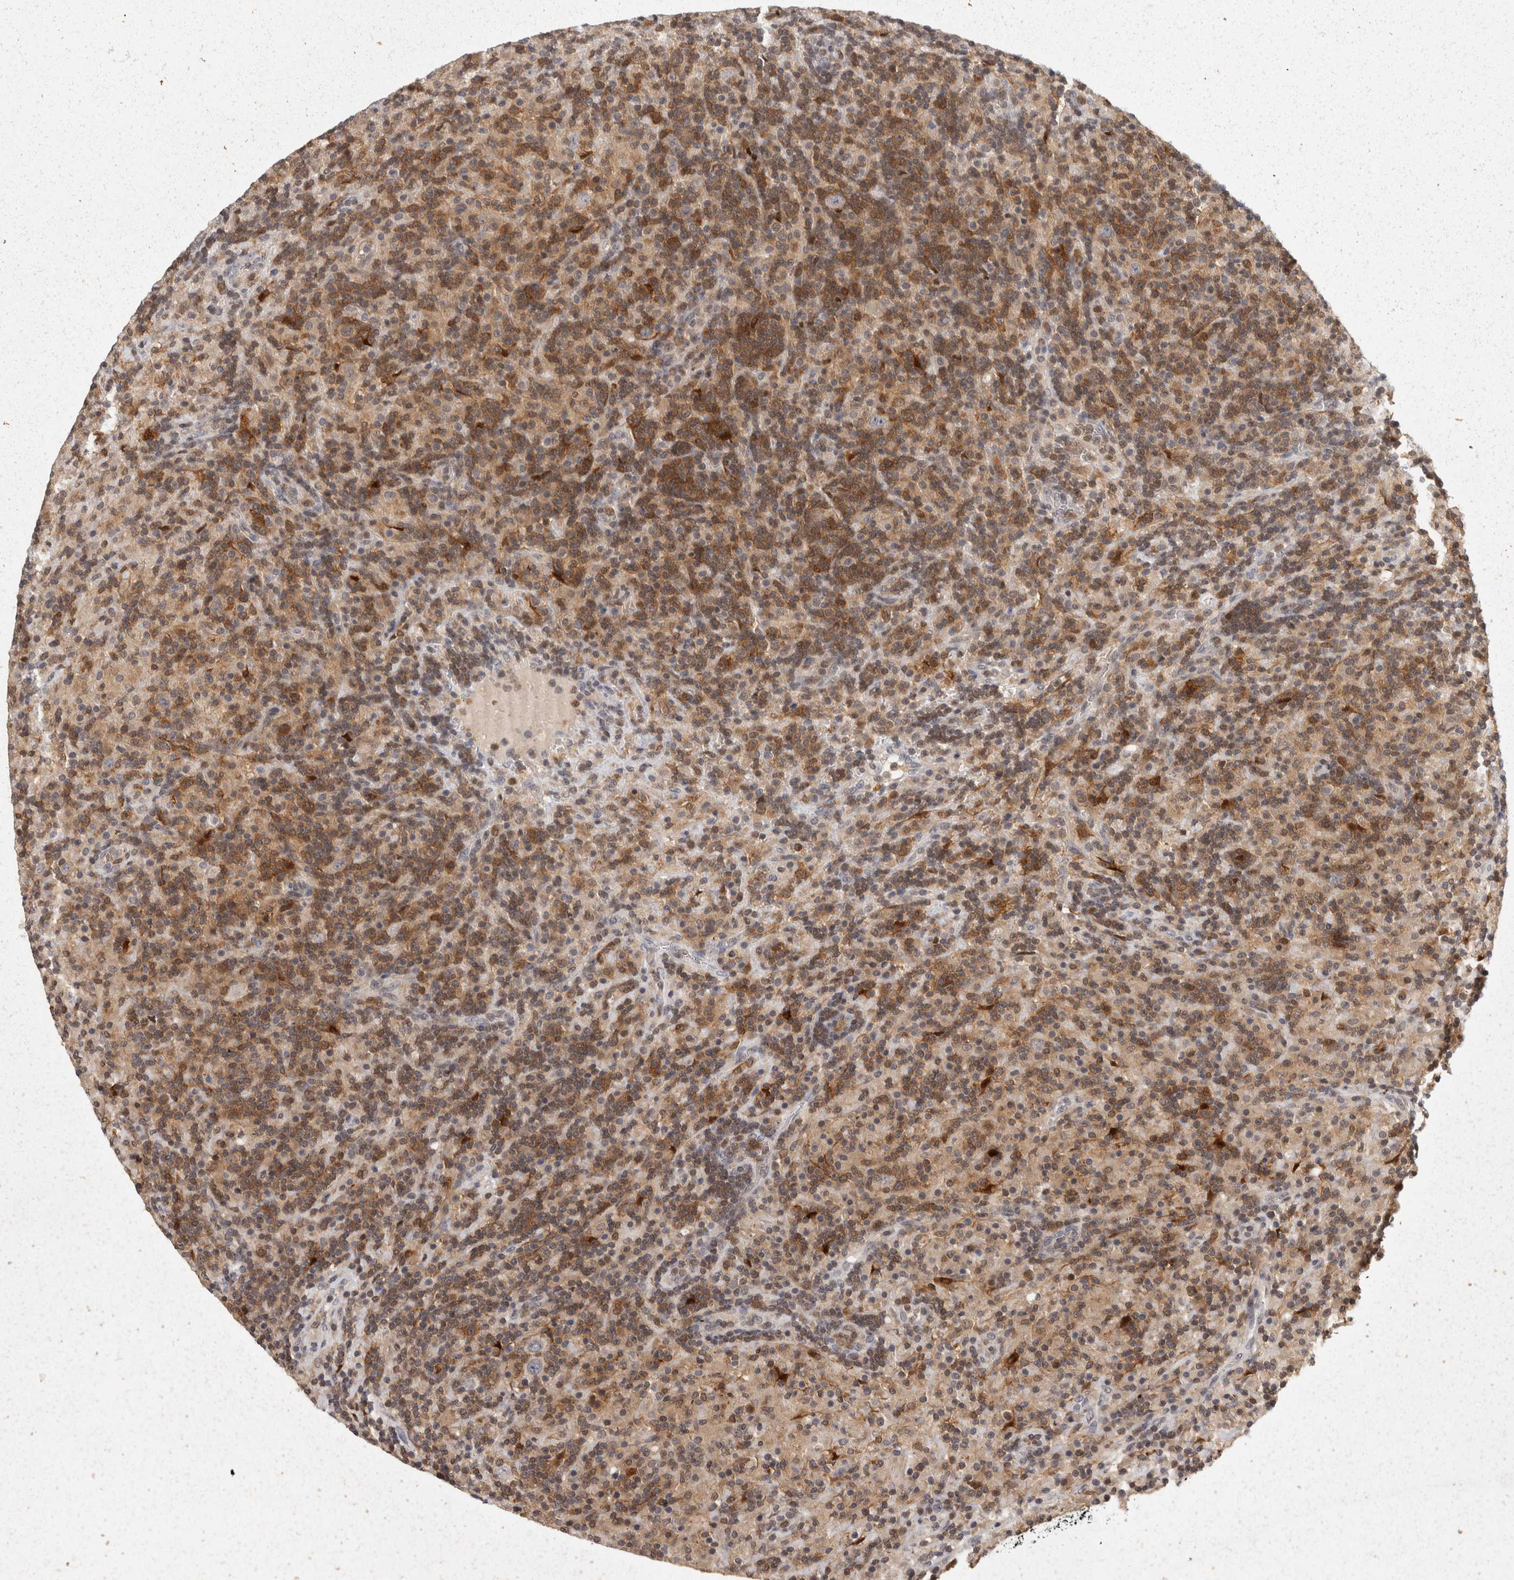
{"staining": {"intensity": "negative", "quantity": "none", "location": "none"}, "tissue": "lymphoma", "cell_type": "Tumor cells", "image_type": "cancer", "snomed": [{"axis": "morphology", "description": "Hodgkin's disease, NOS"}, {"axis": "topography", "description": "Lymph node"}], "caption": "Tumor cells are negative for brown protein staining in Hodgkin's disease.", "gene": "ACAT2", "patient": {"sex": "male", "age": 70}}